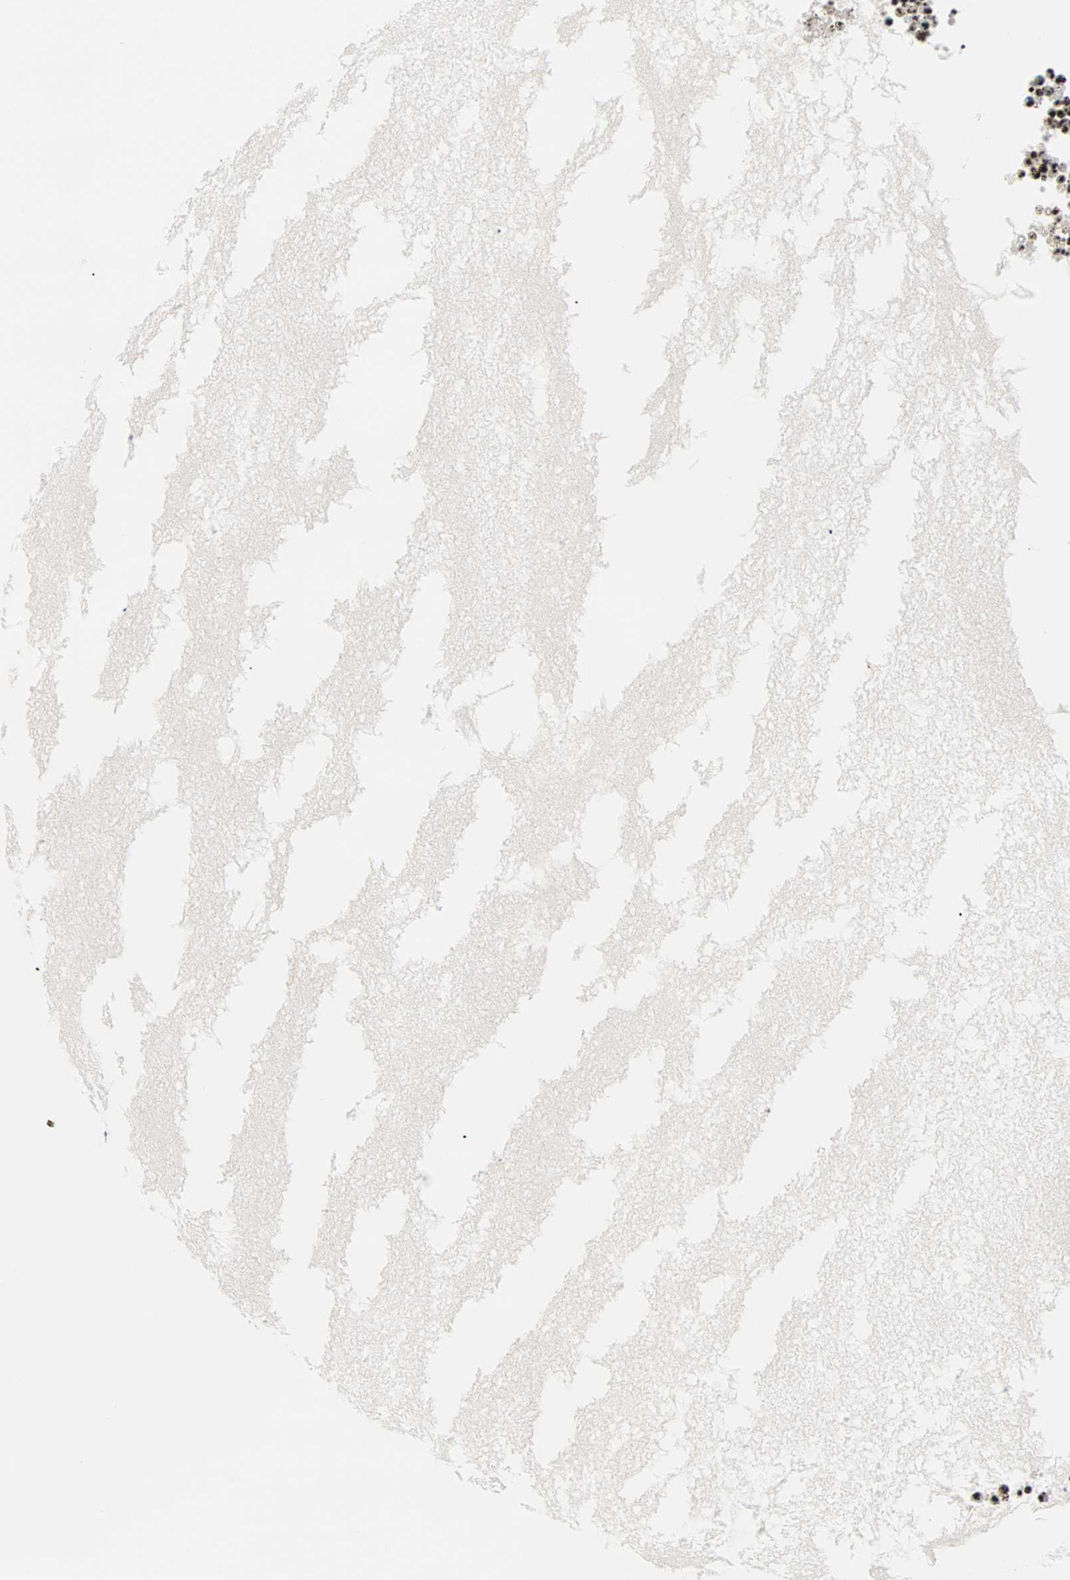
{"staining": {"intensity": "weak", "quantity": "25%-75%", "location": "nuclear"}, "tissue": "ovary", "cell_type": "Follicle cells", "image_type": "normal", "snomed": [{"axis": "morphology", "description": "Normal tissue, NOS"}, {"axis": "topography", "description": "Ovary"}], "caption": "Immunohistochemical staining of benign human ovary shows low levels of weak nuclear expression in about 25%-75% of follicle cells.", "gene": "CENPA", "patient": {"sex": "female", "age": 35}}